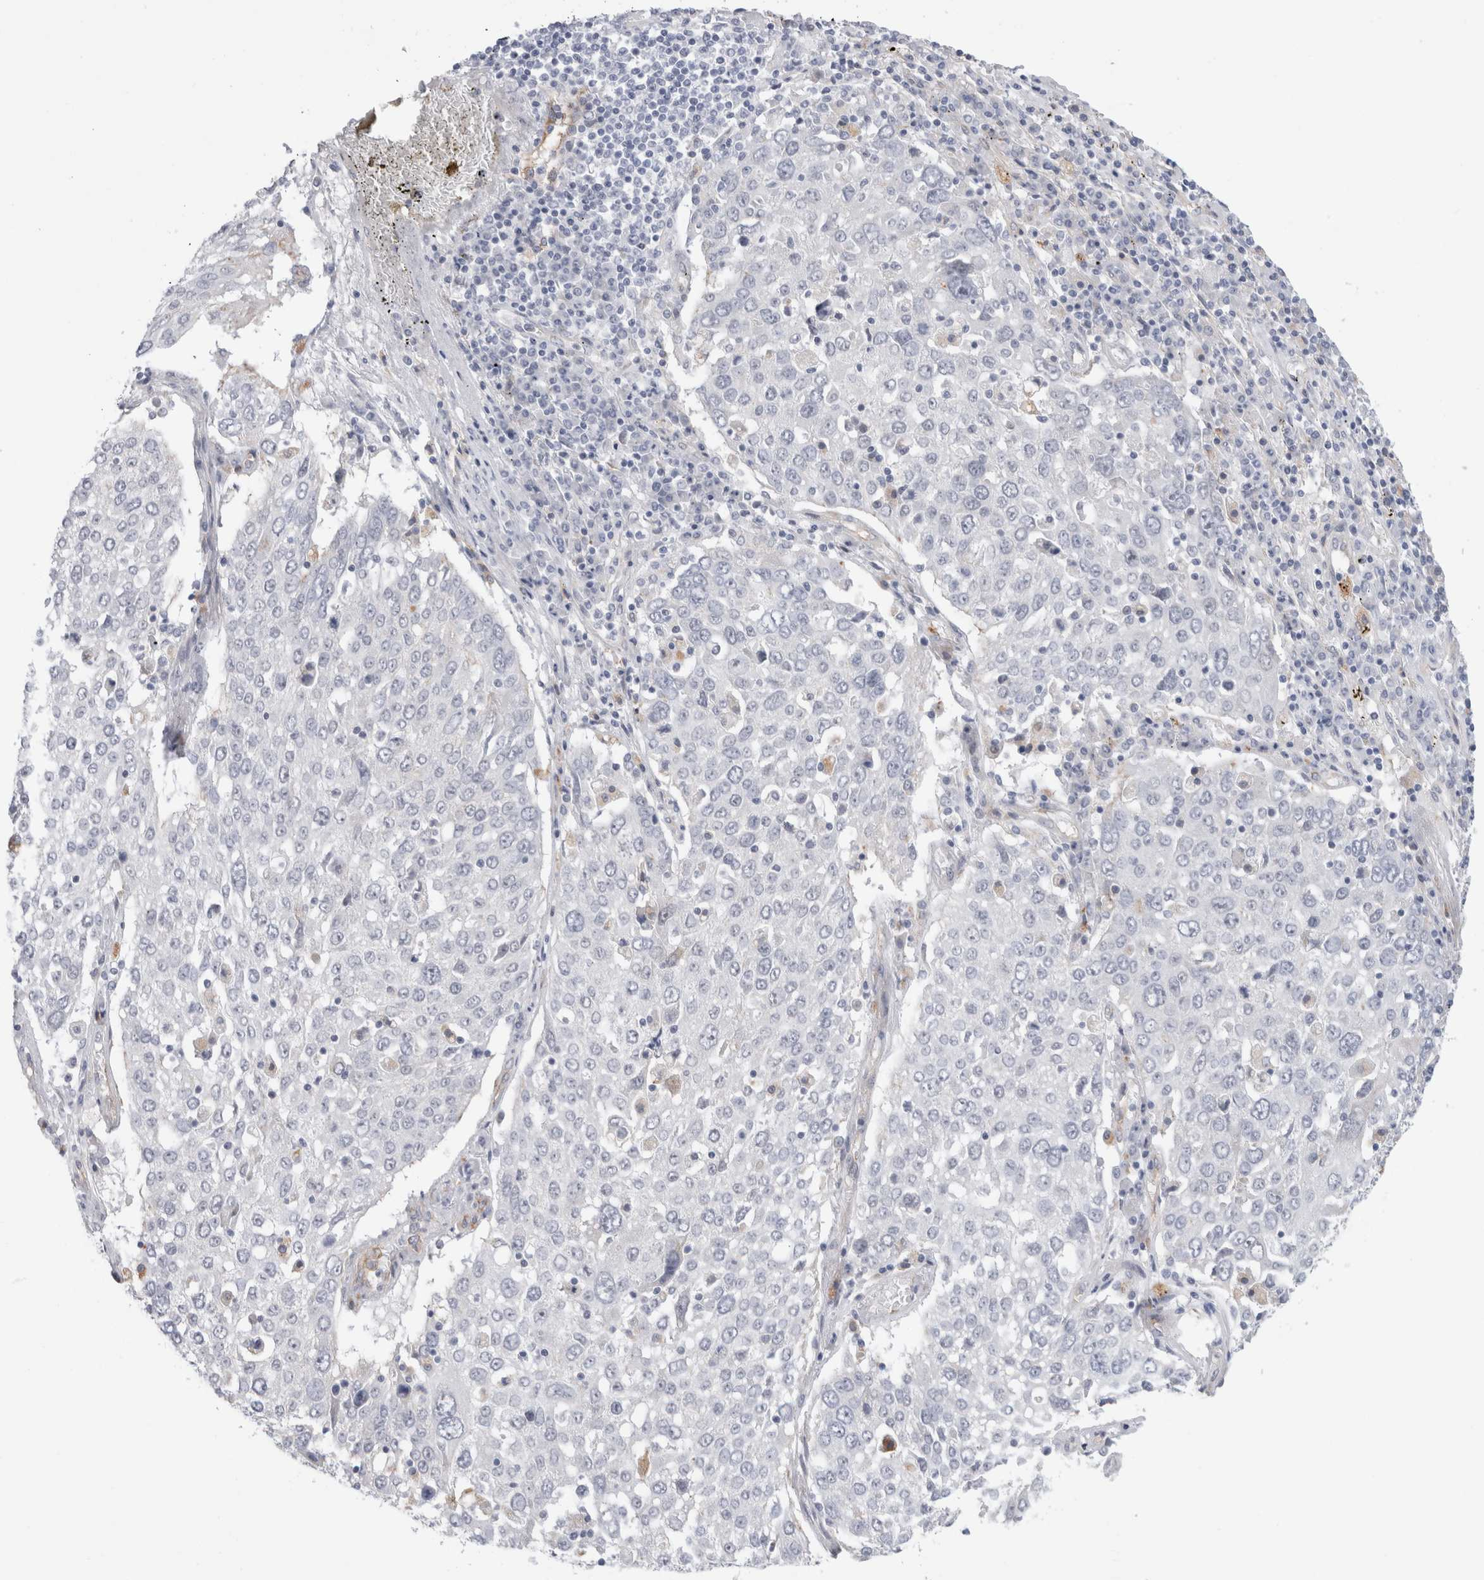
{"staining": {"intensity": "negative", "quantity": "none", "location": "none"}, "tissue": "lung cancer", "cell_type": "Tumor cells", "image_type": "cancer", "snomed": [{"axis": "morphology", "description": "Squamous cell carcinoma, NOS"}, {"axis": "topography", "description": "Lung"}], "caption": "DAB immunohistochemical staining of lung squamous cell carcinoma exhibits no significant positivity in tumor cells.", "gene": "ANKMY1", "patient": {"sex": "male", "age": 65}}